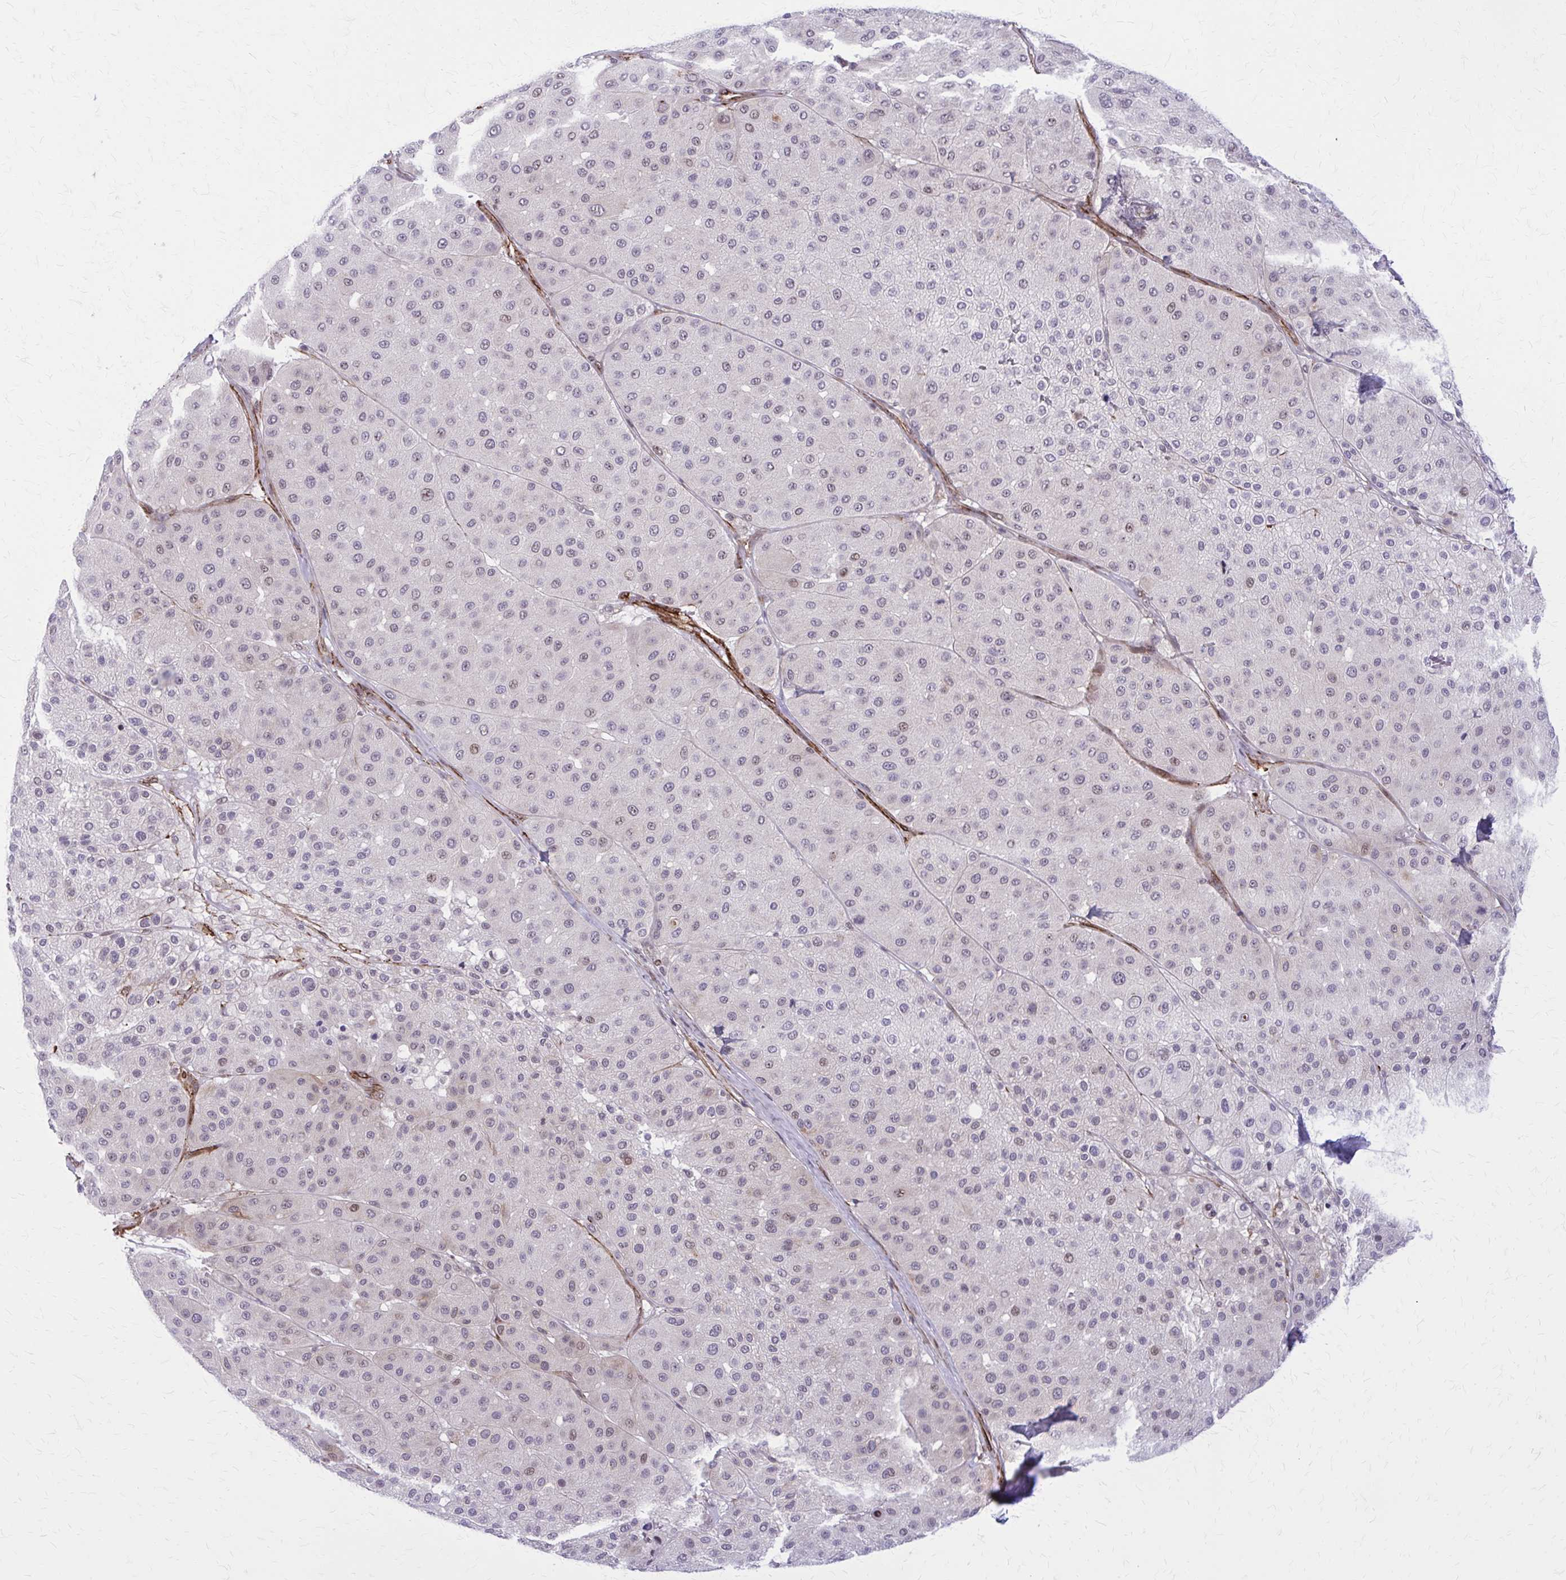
{"staining": {"intensity": "weak", "quantity": "<25%", "location": "nuclear"}, "tissue": "melanoma", "cell_type": "Tumor cells", "image_type": "cancer", "snomed": [{"axis": "morphology", "description": "Malignant melanoma, Metastatic site"}, {"axis": "topography", "description": "Smooth muscle"}], "caption": "A high-resolution micrograph shows IHC staining of malignant melanoma (metastatic site), which displays no significant positivity in tumor cells.", "gene": "NRBF2", "patient": {"sex": "male", "age": 41}}